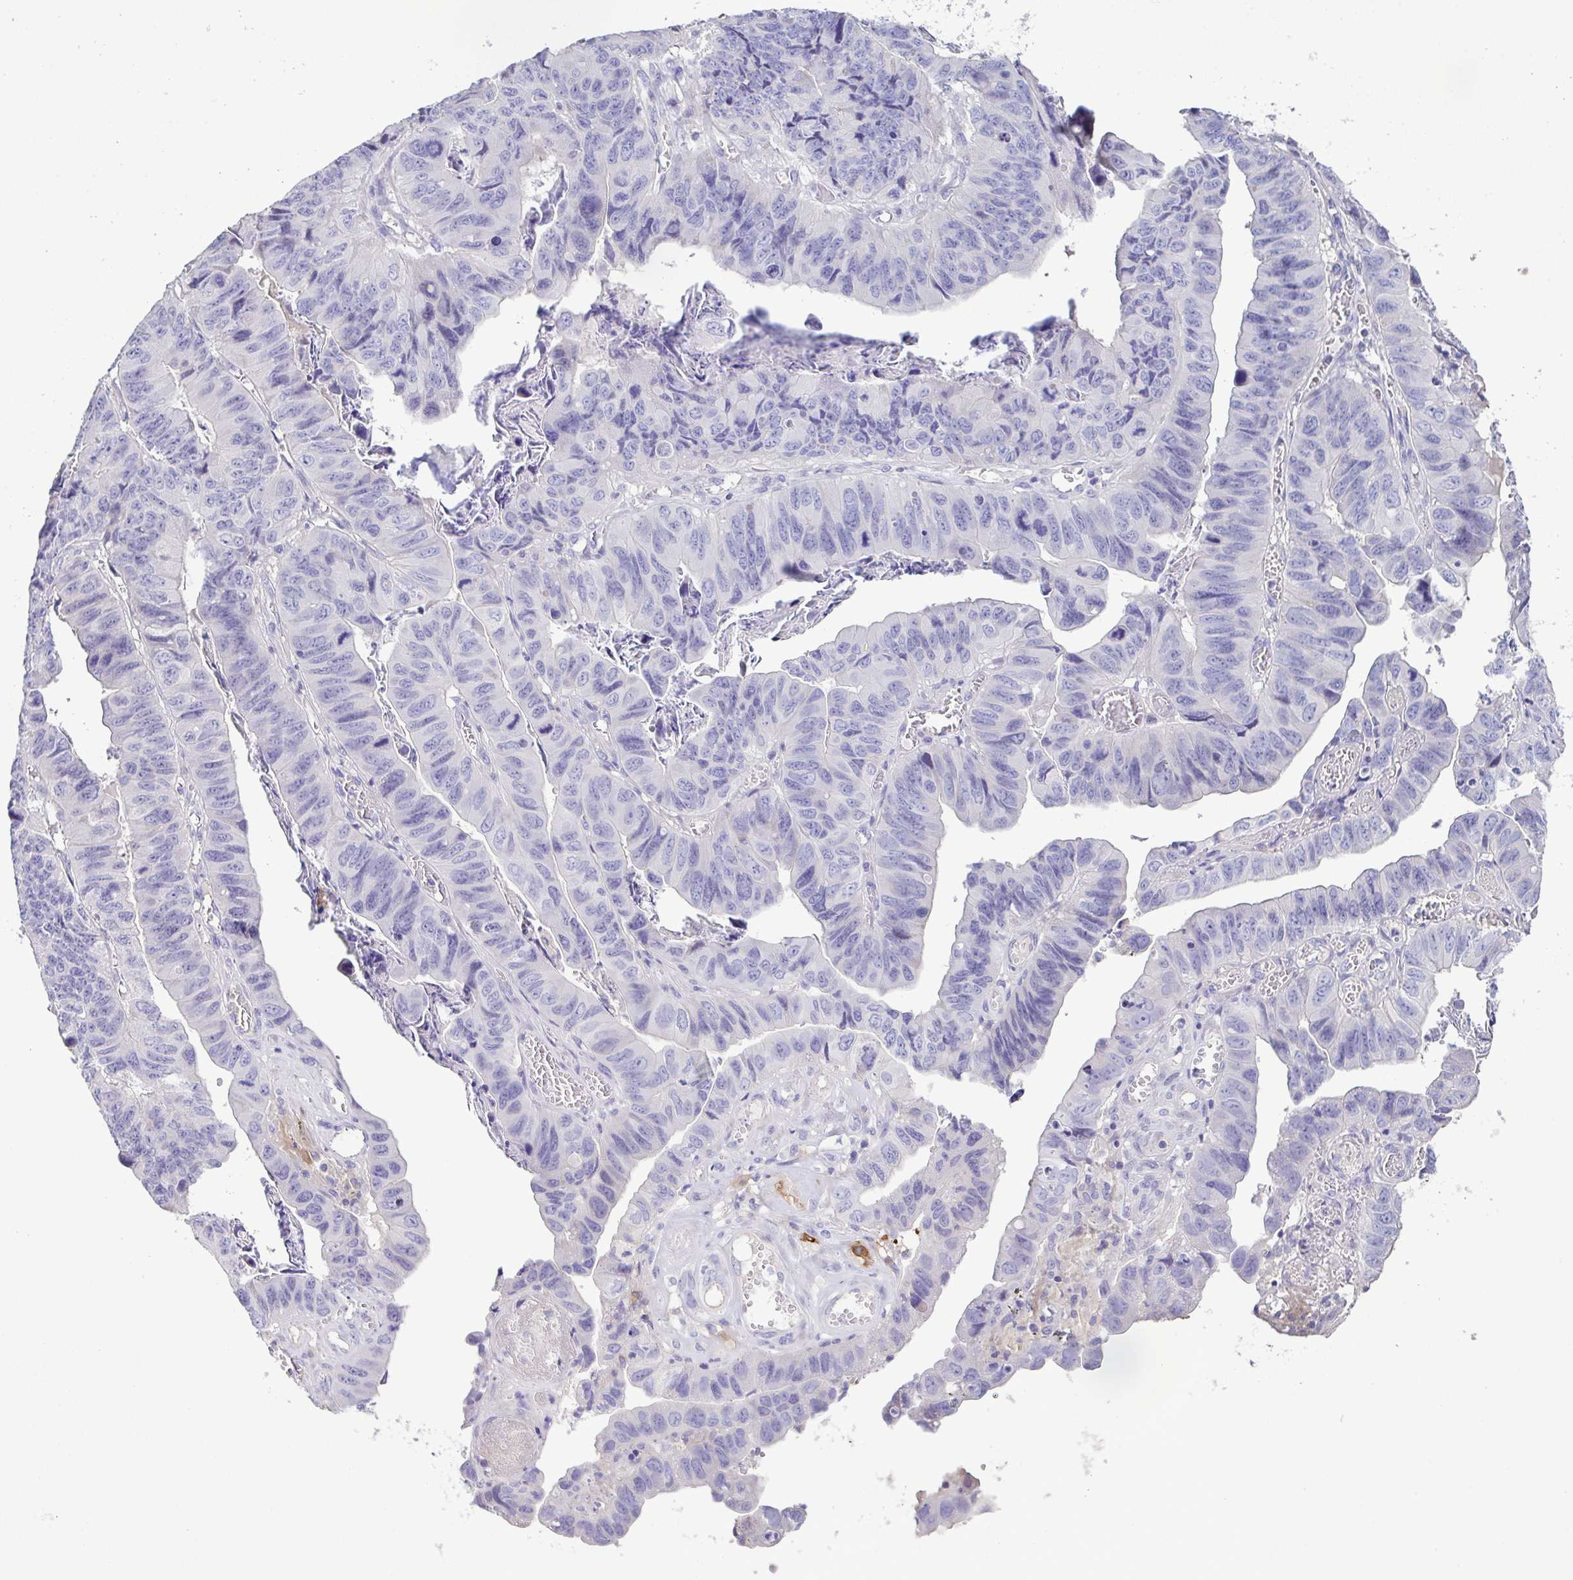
{"staining": {"intensity": "negative", "quantity": "none", "location": "none"}, "tissue": "stomach cancer", "cell_type": "Tumor cells", "image_type": "cancer", "snomed": [{"axis": "morphology", "description": "Adenocarcinoma, NOS"}, {"axis": "topography", "description": "Stomach, lower"}], "caption": "An immunohistochemistry (IHC) photomicrograph of adenocarcinoma (stomach) is shown. There is no staining in tumor cells of adenocarcinoma (stomach).", "gene": "MARCO", "patient": {"sex": "male", "age": 77}}